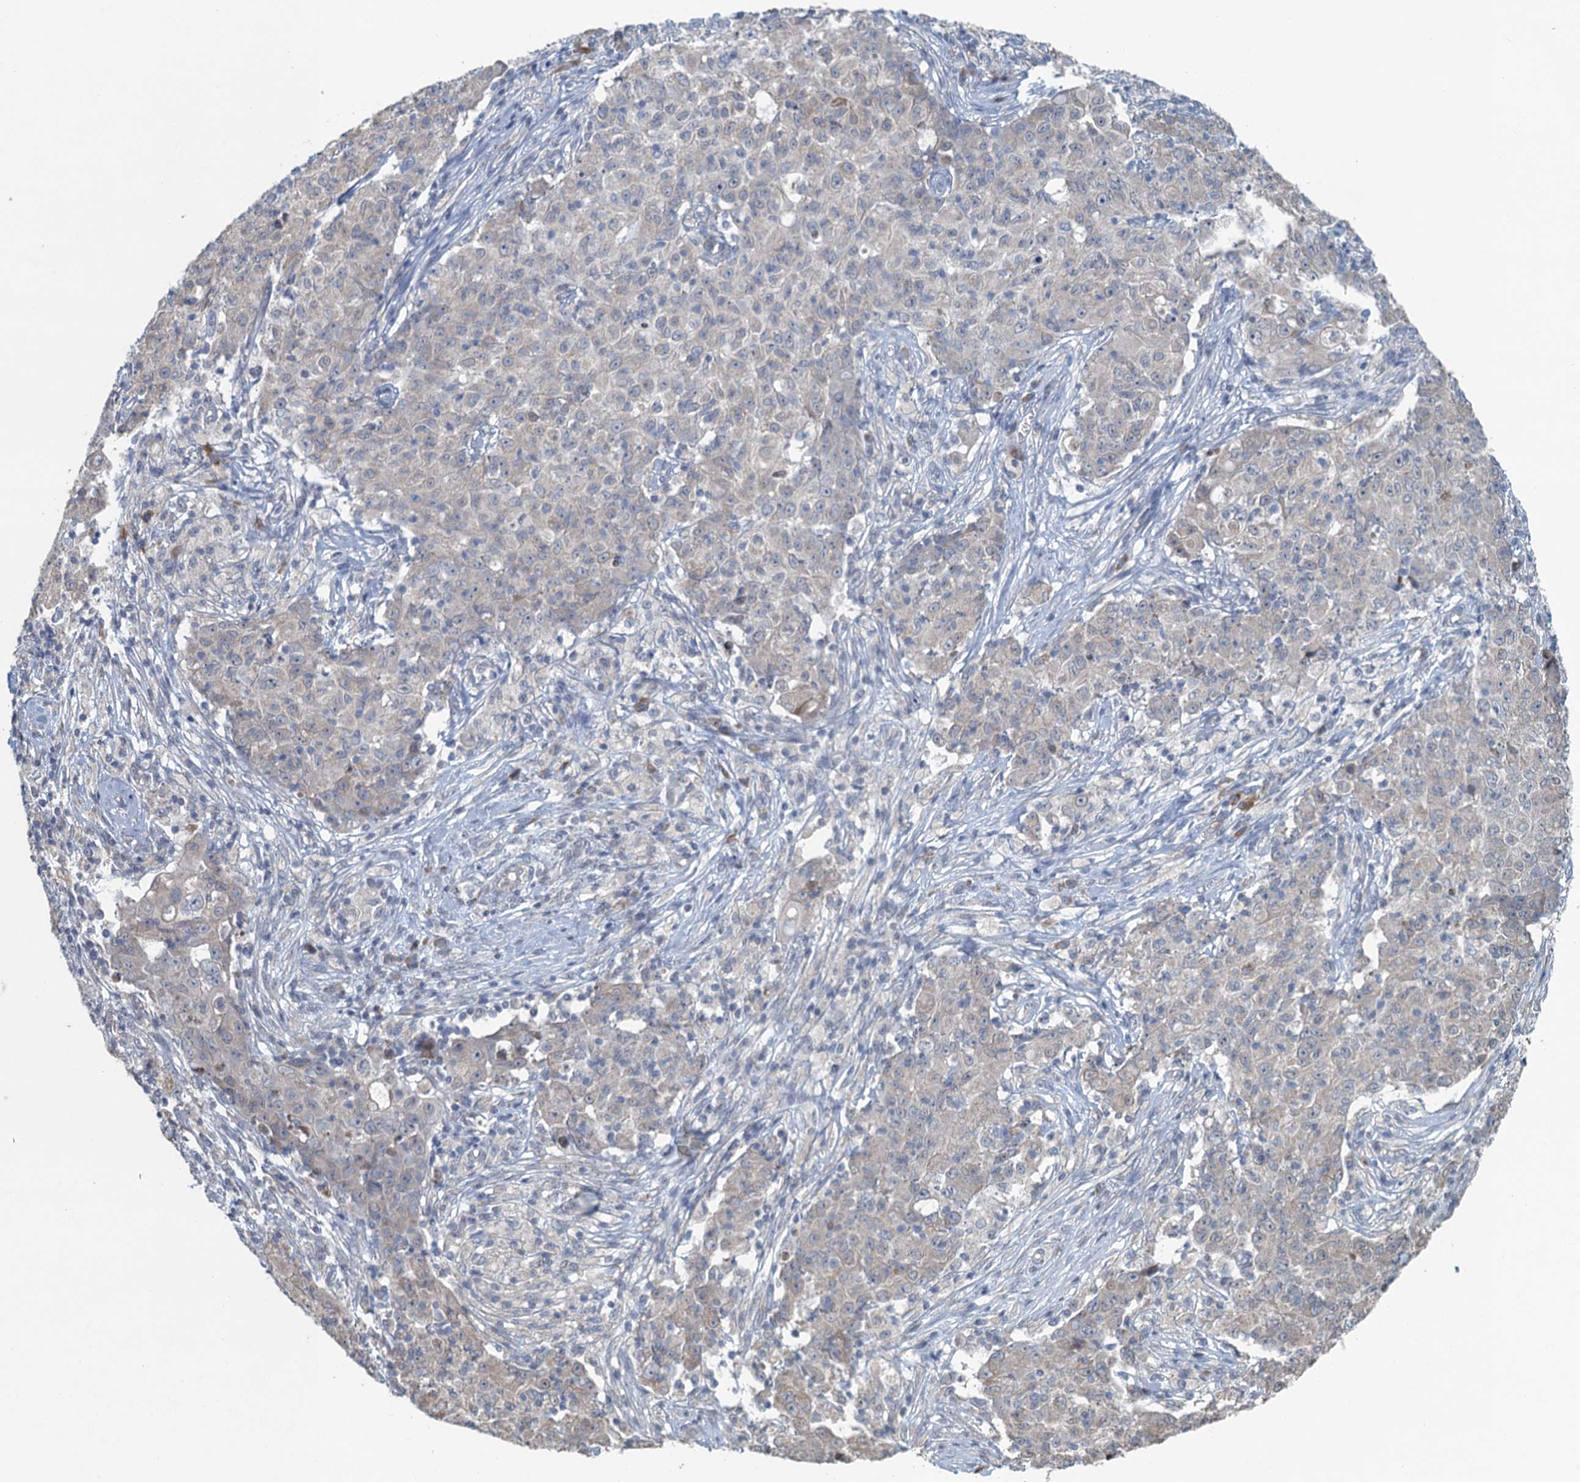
{"staining": {"intensity": "negative", "quantity": "none", "location": "none"}, "tissue": "ovarian cancer", "cell_type": "Tumor cells", "image_type": "cancer", "snomed": [{"axis": "morphology", "description": "Carcinoma, endometroid"}, {"axis": "topography", "description": "Ovary"}], "caption": "Tumor cells show no significant staining in ovarian cancer (endometroid carcinoma).", "gene": "TEX35", "patient": {"sex": "female", "age": 42}}